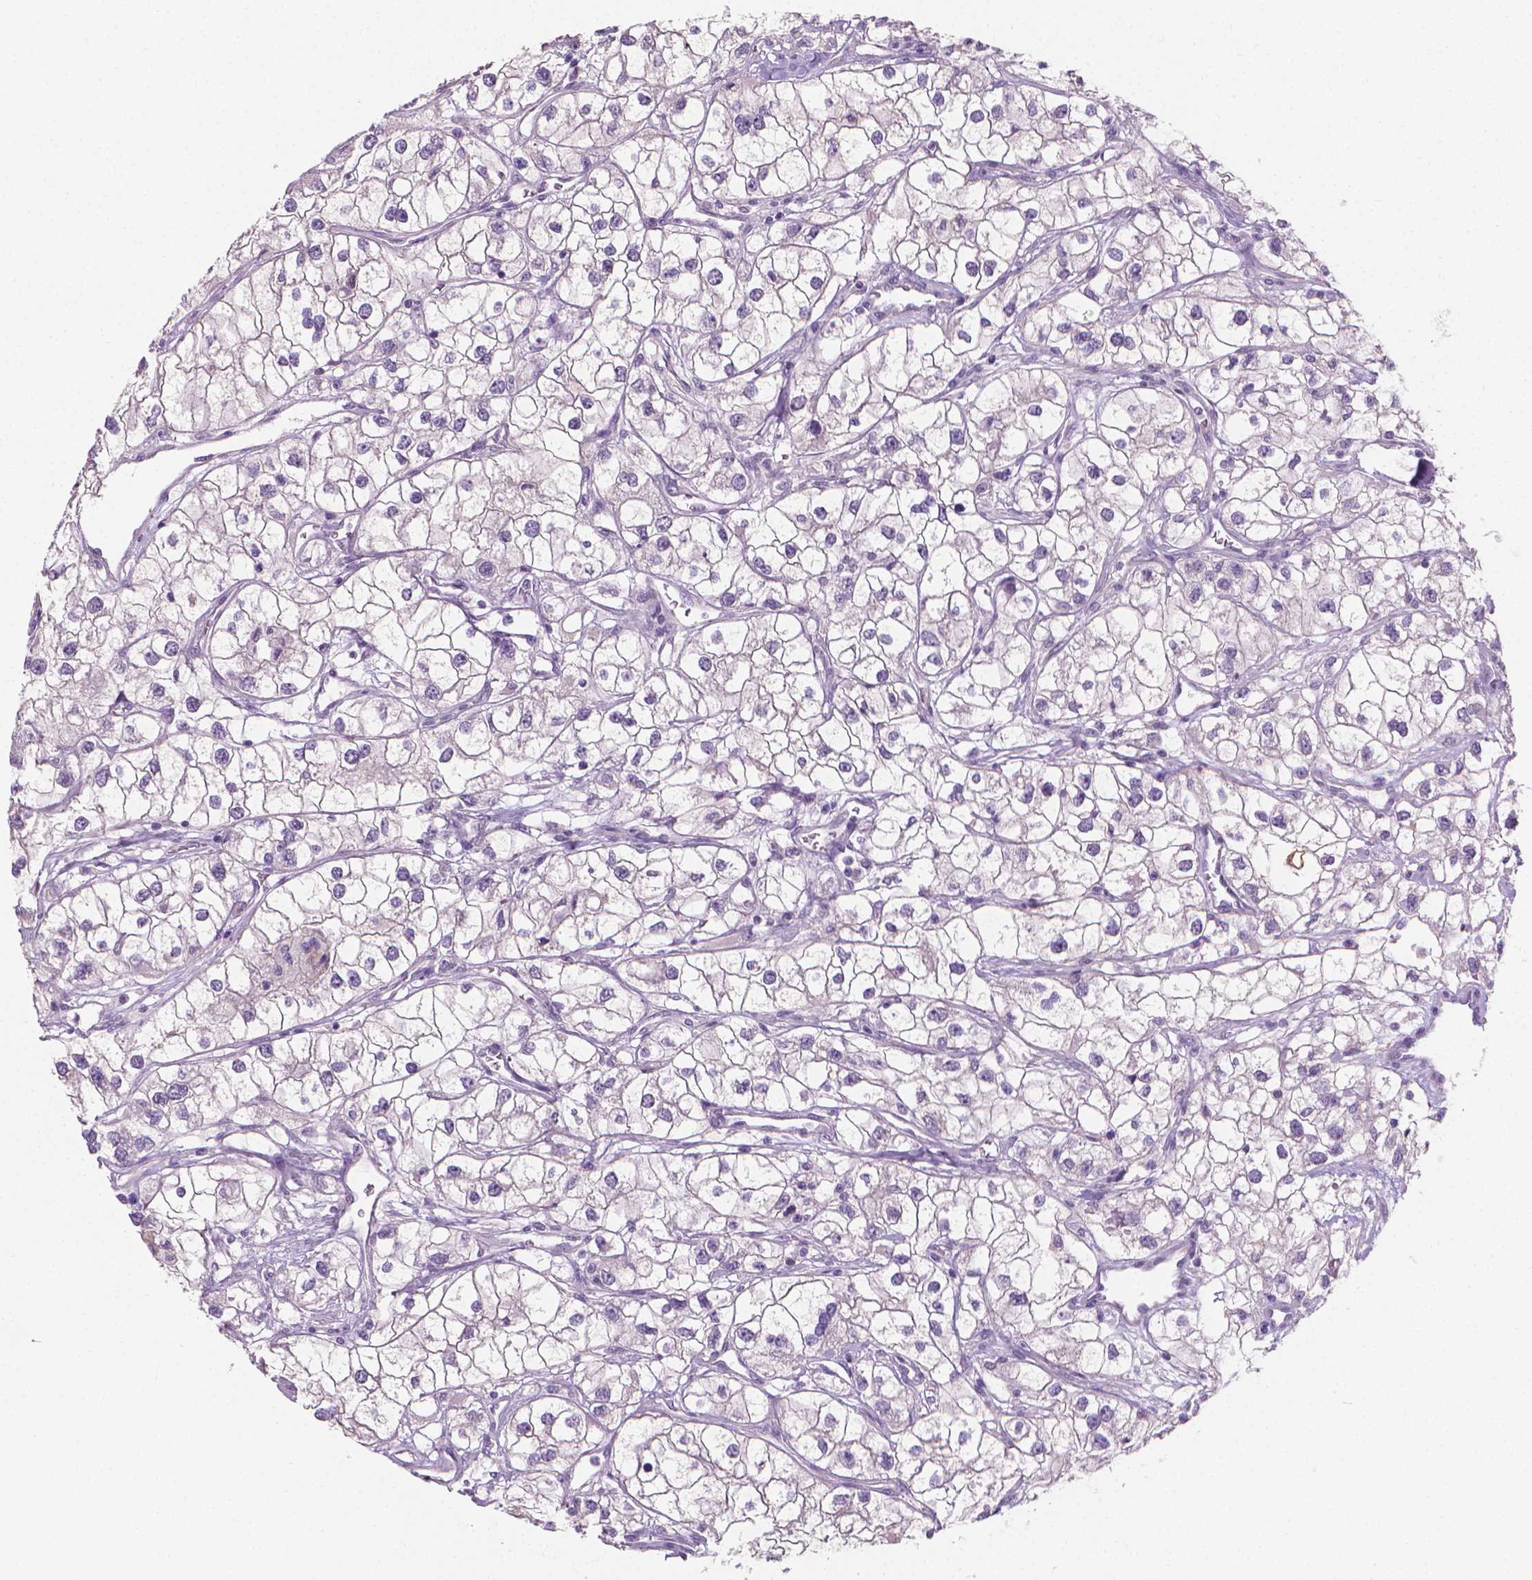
{"staining": {"intensity": "negative", "quantity": "none", "location": "none"}, "tissue": "renal cancer", "cell_type": "Tumor cells", "image_type": "cancer", "snomed": [{"axis": "morphology", "description": "Adenocarcinoma, NOS"}, {"axis": "topography", "description": "Kidney"}], "caption": "IHC histopathology image of adenocarcinoma (renal) stained for a protein (brown), which displays no expression in tumor cells. (Stains: DAB (3,3'-diaminobenzidine) immunohistochemistry (IHC) with hematoxylin counter stain, Microscopy: brightfield microscopy at high magnification).", "gene": "GSDMA", "patient": {"sex": "male", "age": 59}}